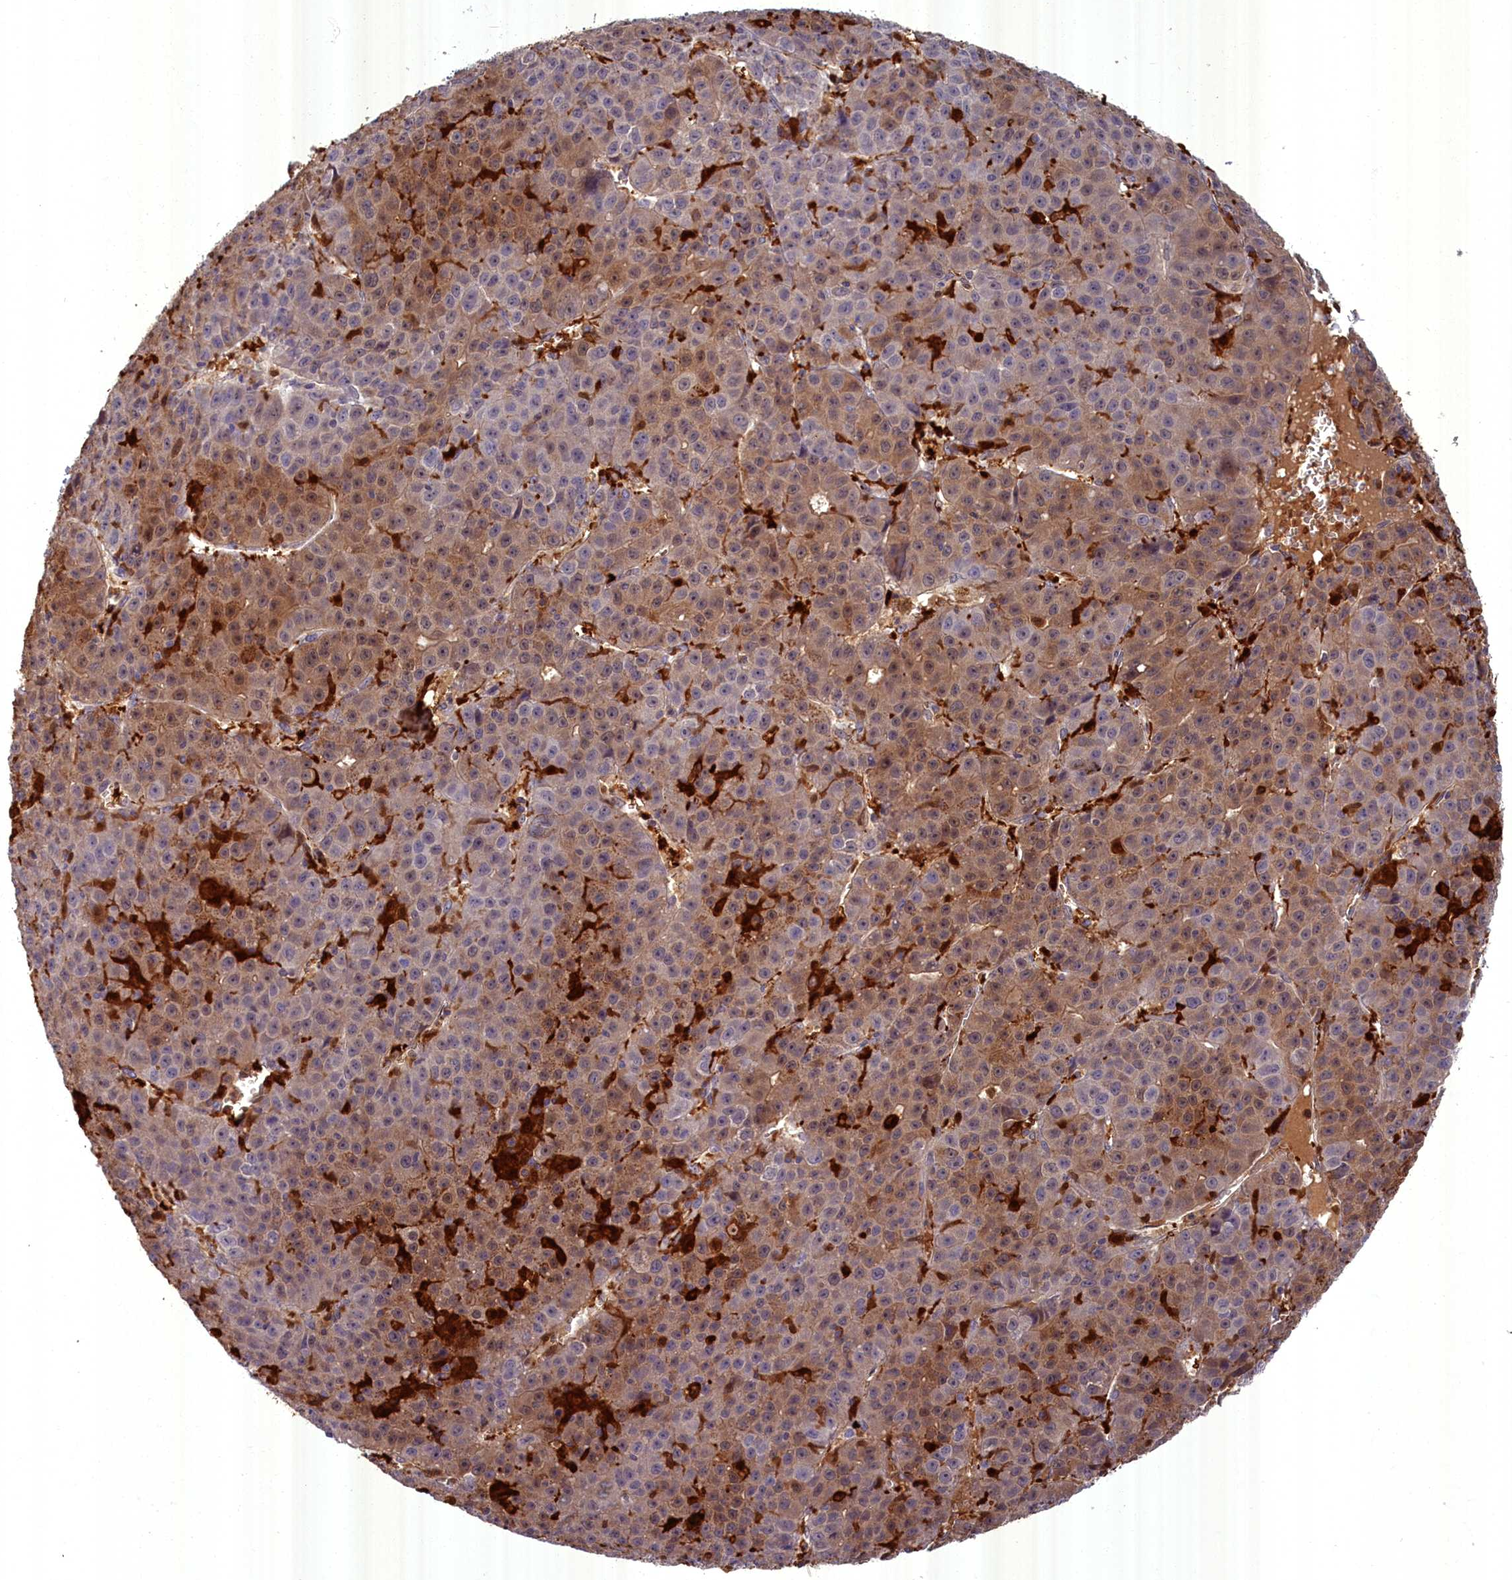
{"staining": {"intensity": "moderate", "quantity": "25%-75%", "location": "cytoplasmic/membranous,nuclear"}, "tissue": "liver cancer", "cell_type": "Tumor cells", "image_type": "cancer", "snomed": [{"axis": "morphology", "description": "Carcinoma, Hepatocellular, NOS"}, {"axis": "topography", "description": "Liver"}], "caption": "Immunohistochemistry (IHC) staining of liver cancer, which reveals medium levels of moderate cytoplasmic/membranous and nuclear staining in about 25%-75% of tumor cells indicating moderate cytoplasmic/membranous and nuclear protein positivity. The staining was performed using DAB (brown) for protein detection and nuclei were counterstained in hematoxylin (blue).", "gene": "BLVRB", "patient": {"sex": "female", "age": 53}}